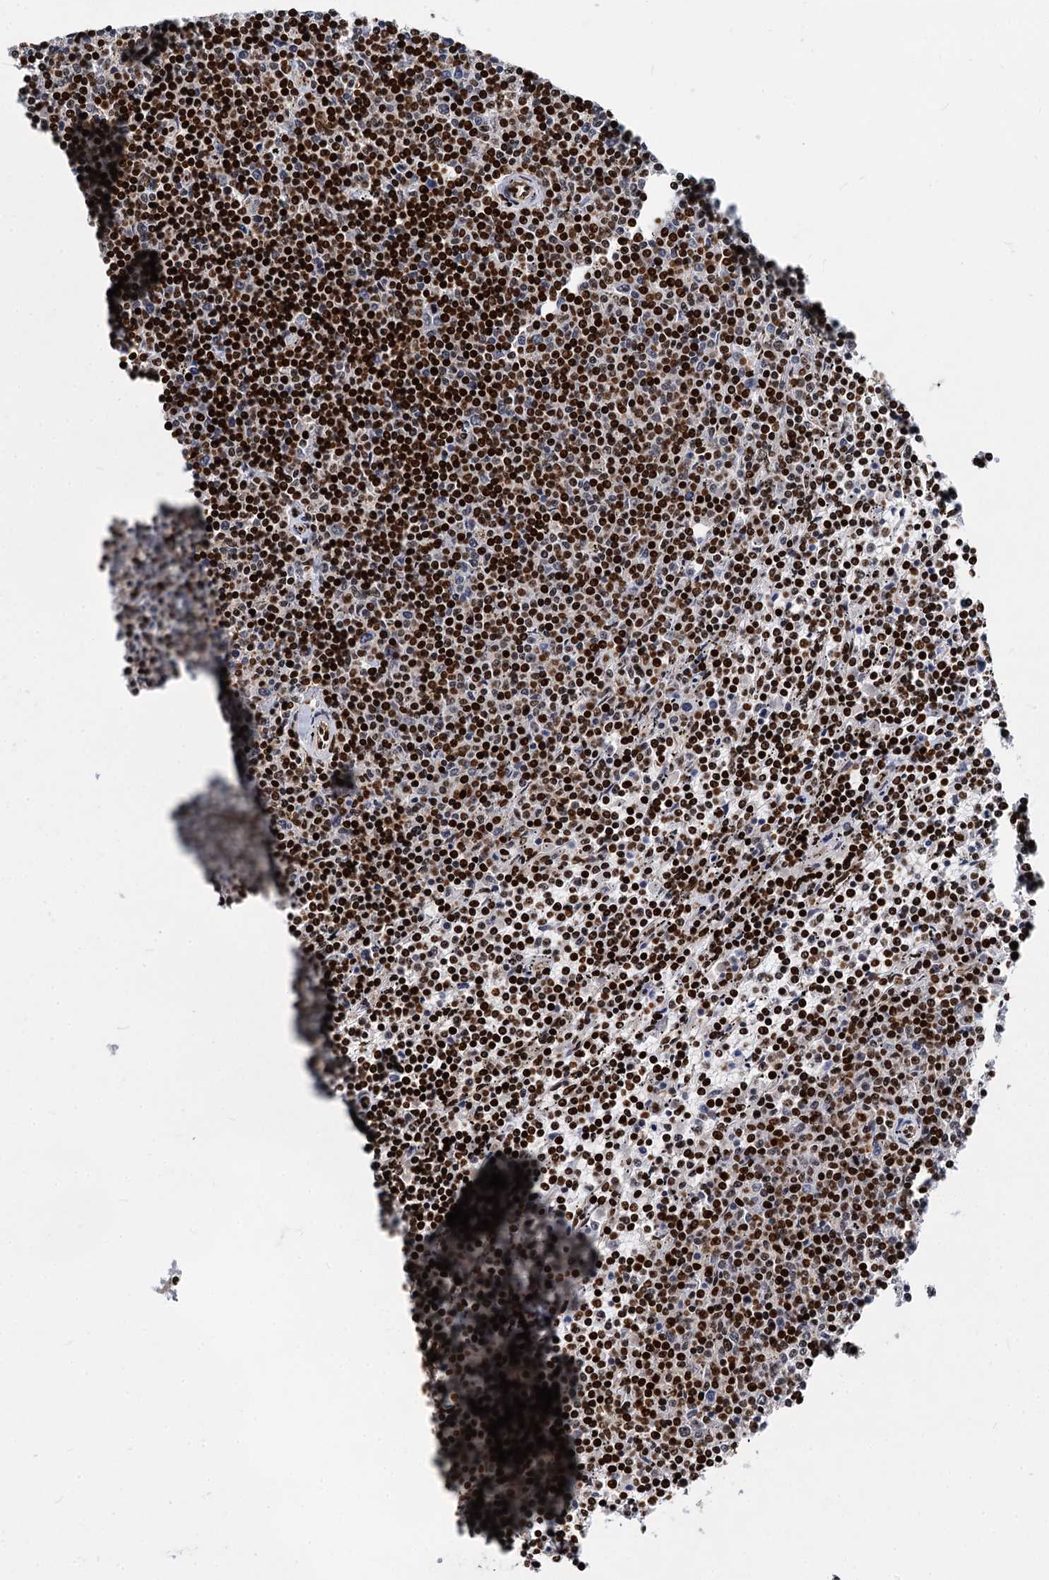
{"staining": {"intensity": "strong", "quantity": ">75%", "location": "nuclear"}, "tissue": "lymphoma", "cell_type": "Tumor cells", "image_type": "cancer", "snomed": [{"axis": "morphology", "description": "Malignant lymphoma, non-Hodgkin's type, Low grade"}, {"axis": "topography", "description": "Spleen"}], "caption": "Immunohistochemical staining of human malignant lymphoma, non-Hodgkin's type (low-grade) shows strong nuclear protein expression in about >75% of tumor cells. (IHC, brightfield microscopy, high magnification).", "gene": "MECP2", "patient": {"sex": "female", "age": 50}}